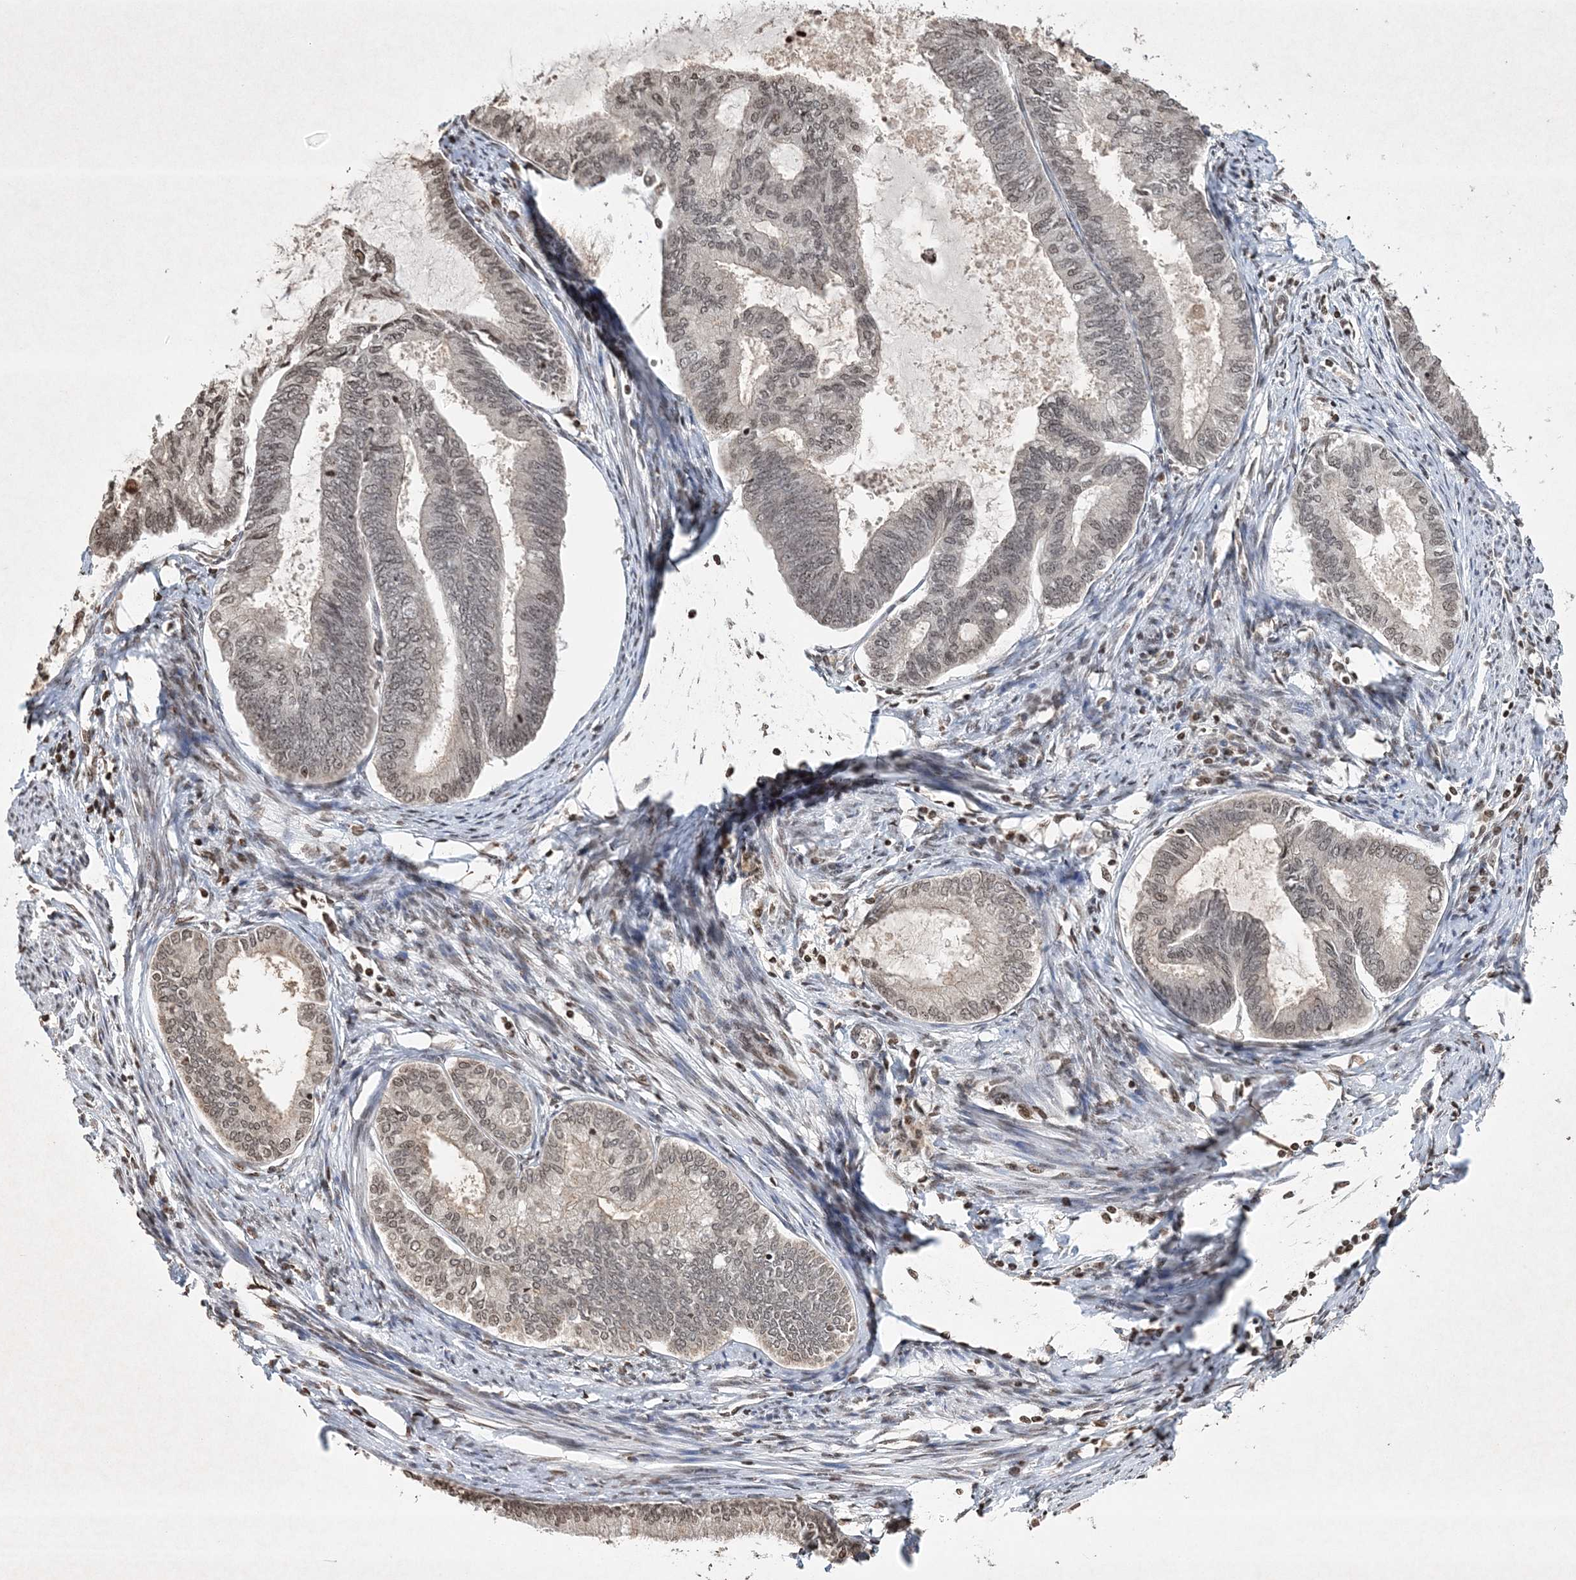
{"staining": {"intensity": "weak", "quantity": "25%-75%", "location": "nuclear"}, "tissue": "endometrial cancer", "cell_type": "Tumor cells", "image_type": "cancer", "snomed": [{"axis": "morphology", "description": "Adenocarcinoma, NOS"}, {"axis": "topography", "description": "Endometrium"}], "caption": "IHC histopathology image of adenocarcinoma (endometrial) stained for a protein (brown), which displays low levels of weak nuclear staining in about 25%-75% of tumor cells.", "gene": "NEDD9", "patient": {"sex": "female", "age": 86}}